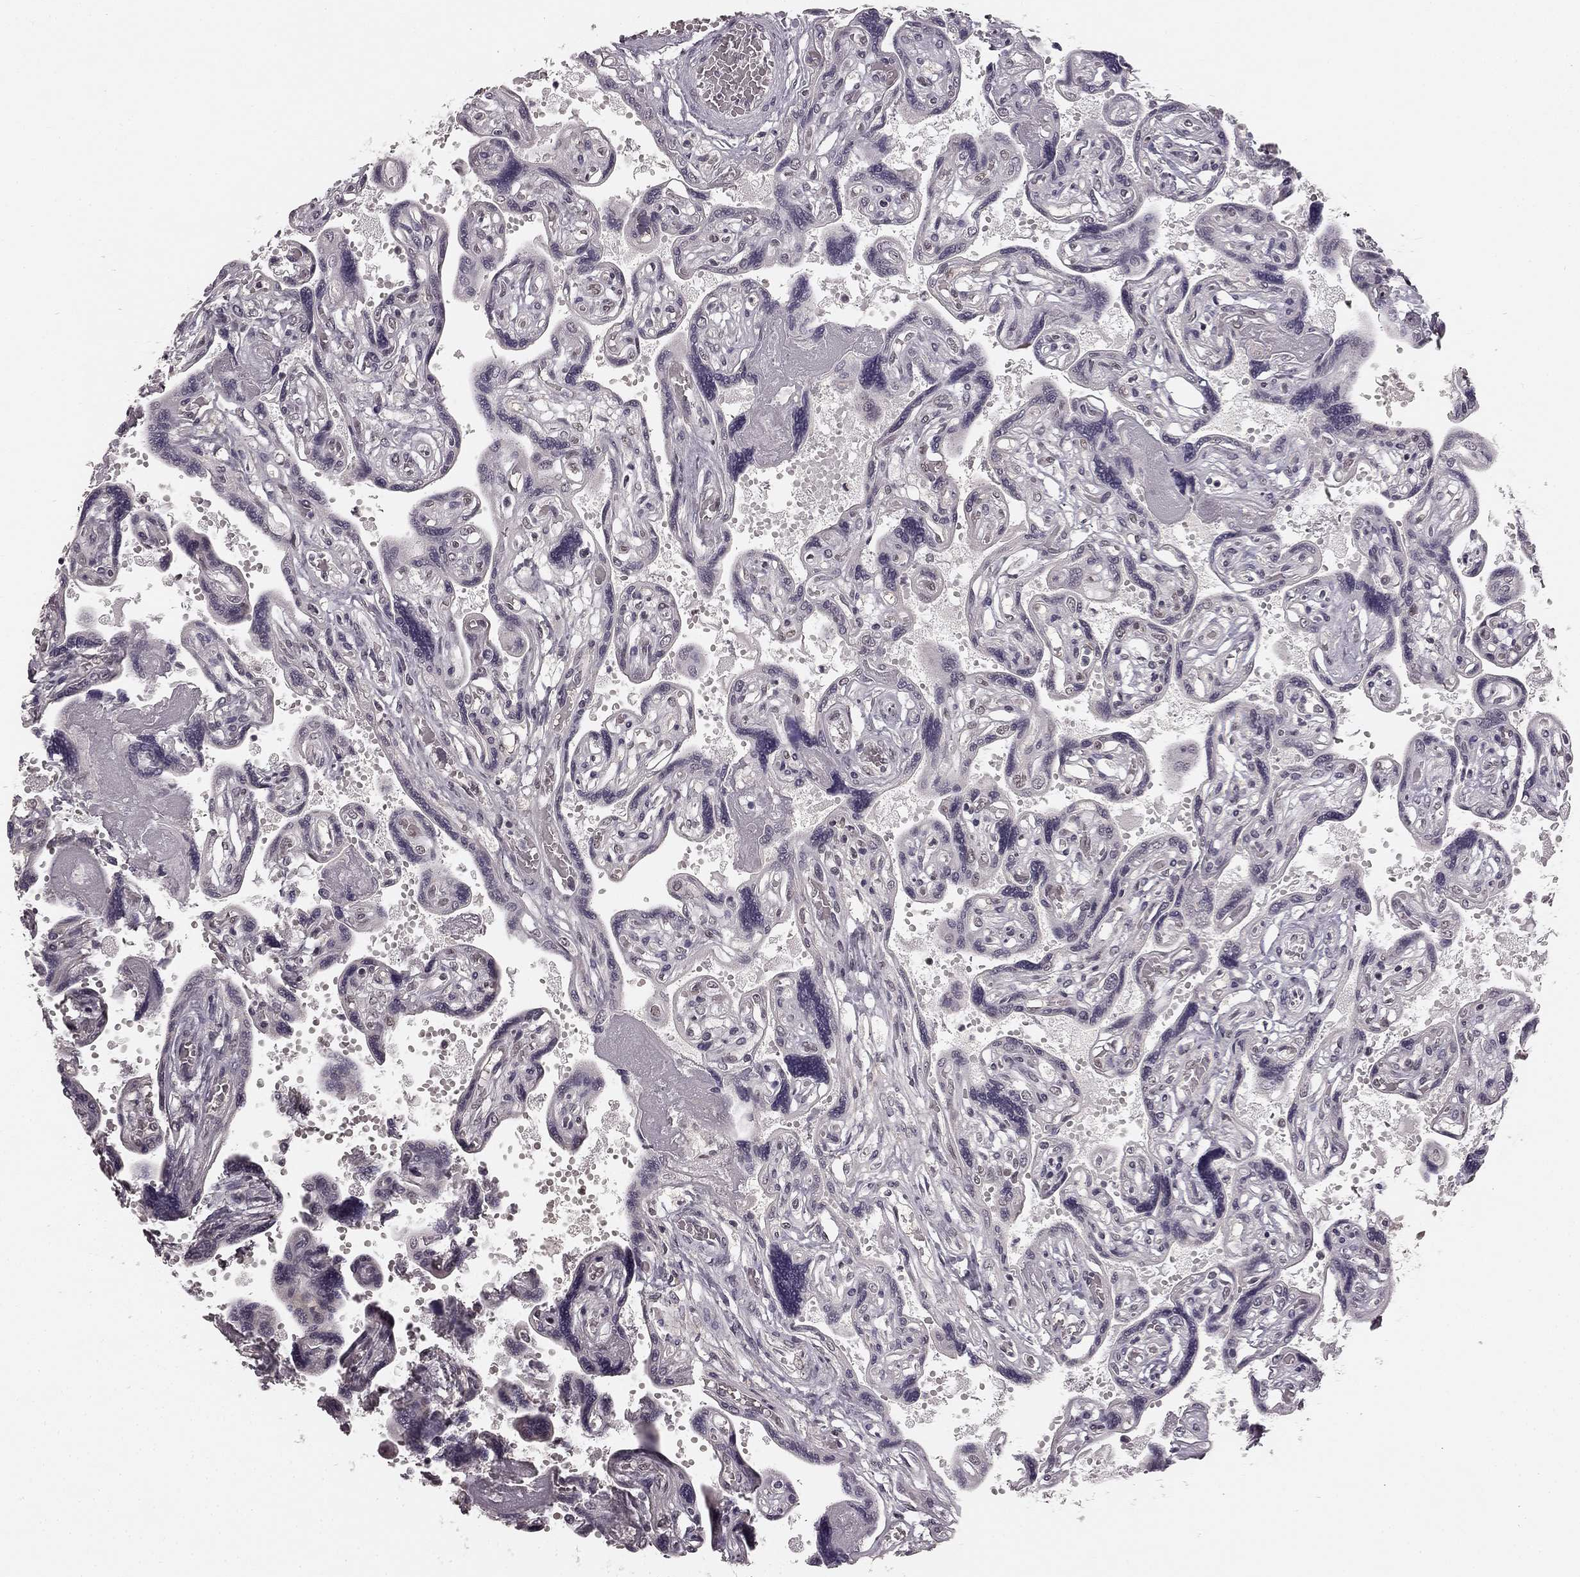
{"staining": {"intensity": "weak", "quantity": "<25%", "location": "cytoplasmic/membranous"}, "tissue": "placenta", "cell_type": "Decidual cells", "image_type": "normal", "snomed": [{"axis": "morphology", "description": "Normal tissue, NOS"}, {"axis": "topography", "description": "Placenta"}], "caption": "Unremarkable placenta was stained to show a protein in brown. There is no significant expression in decidual cells.", "gene": "HCN4", "patient": {"sex": "female", "age": 32}}